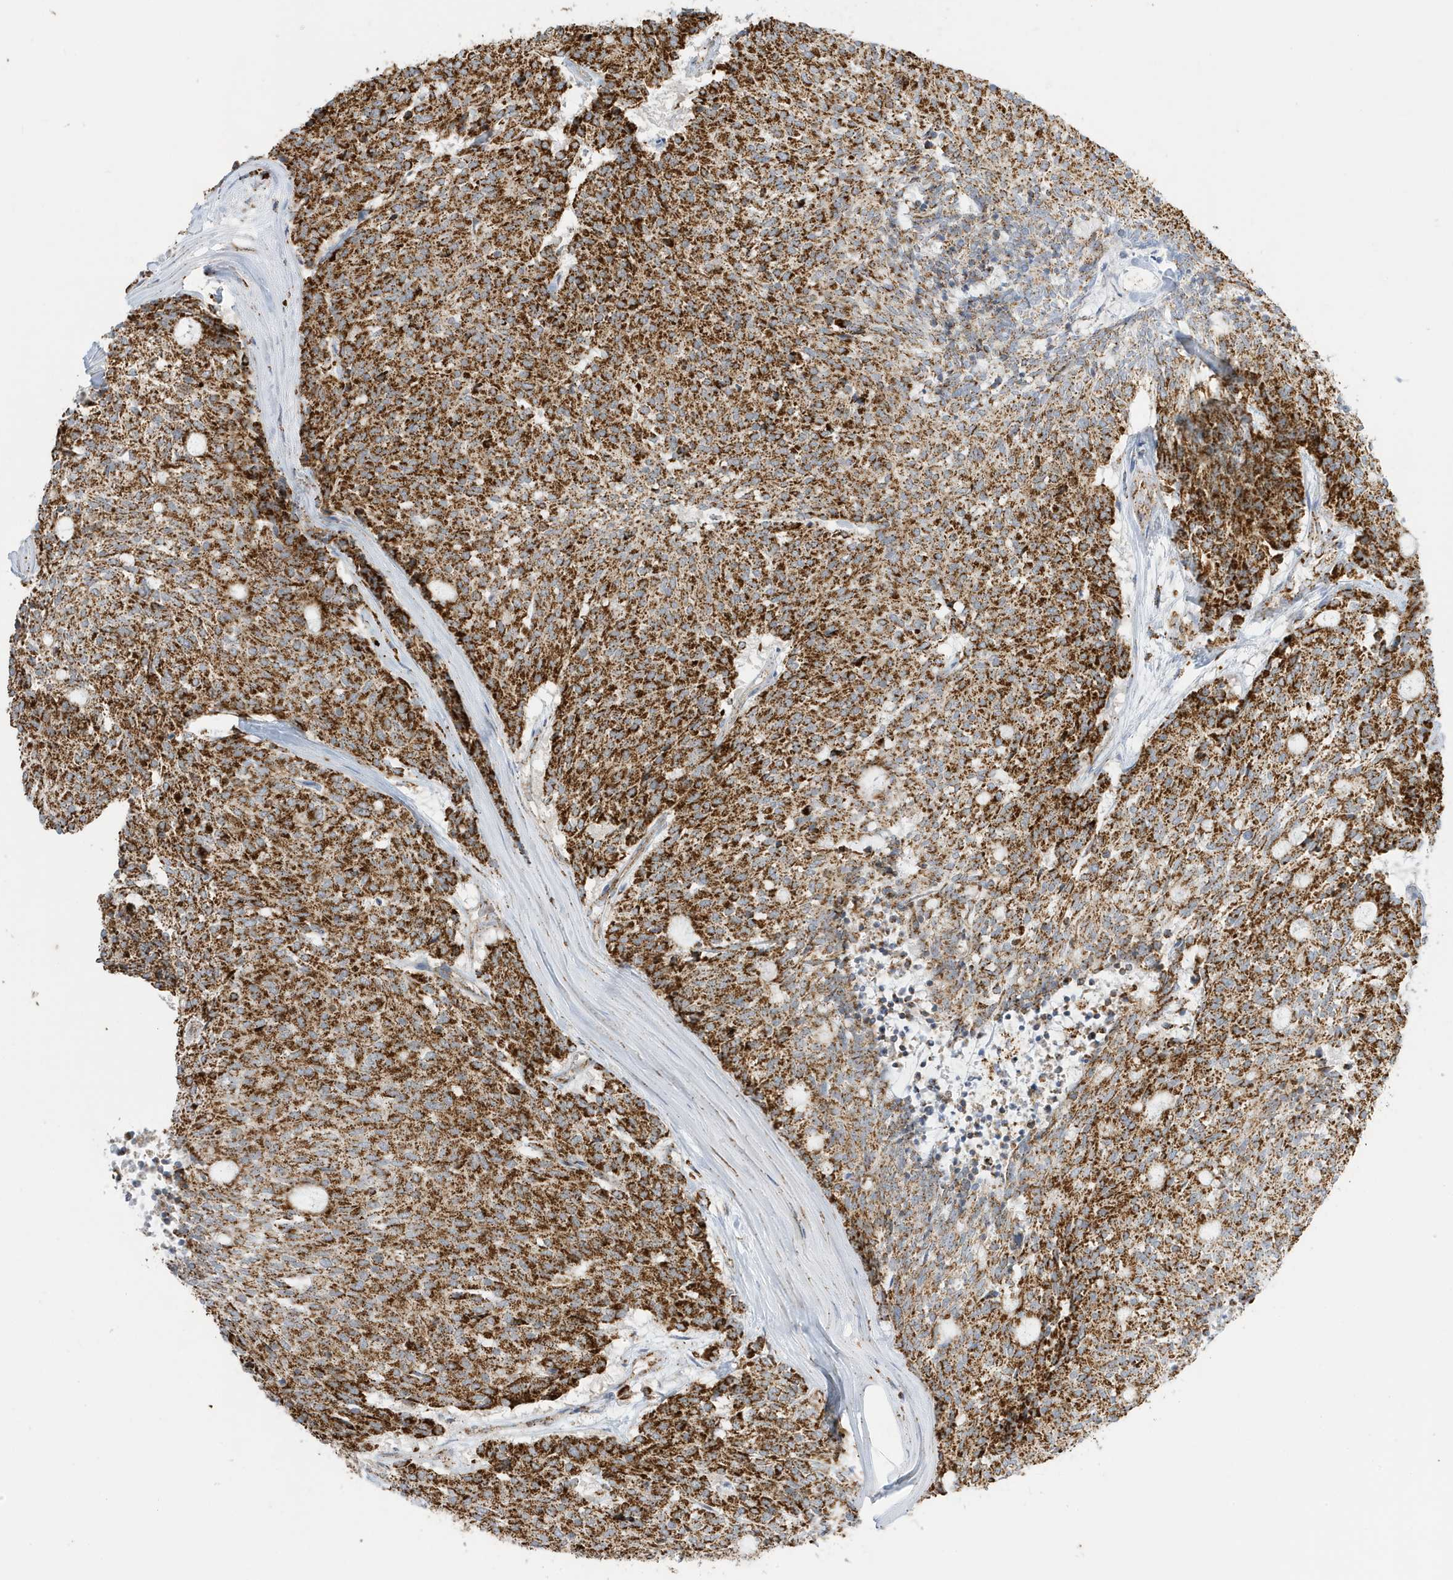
{"staining": {"intensity": "strong", "quantity": ">75%", "location": "cytoplasmic/membranous"}, "tissue": "carcinoid", "cell_type": "Tumor cells", "image_type": "cancer", "snomed": [{"axis": "morphology", "description": "Carcinoid, malignant, NOS"}, {"axis": "topography", "description": "Pancreas"}], "caption": "This histopathology image displays malignant carcinoid stained with immunohistochemistry to label a protein in brown. The cytoplasmic/membranous of tumor cells show strong positivity for the protein. Nuclei are counter-stained blue.", "gene": "ATP5ME", "patient": {"sex": "female", "age": 54}}